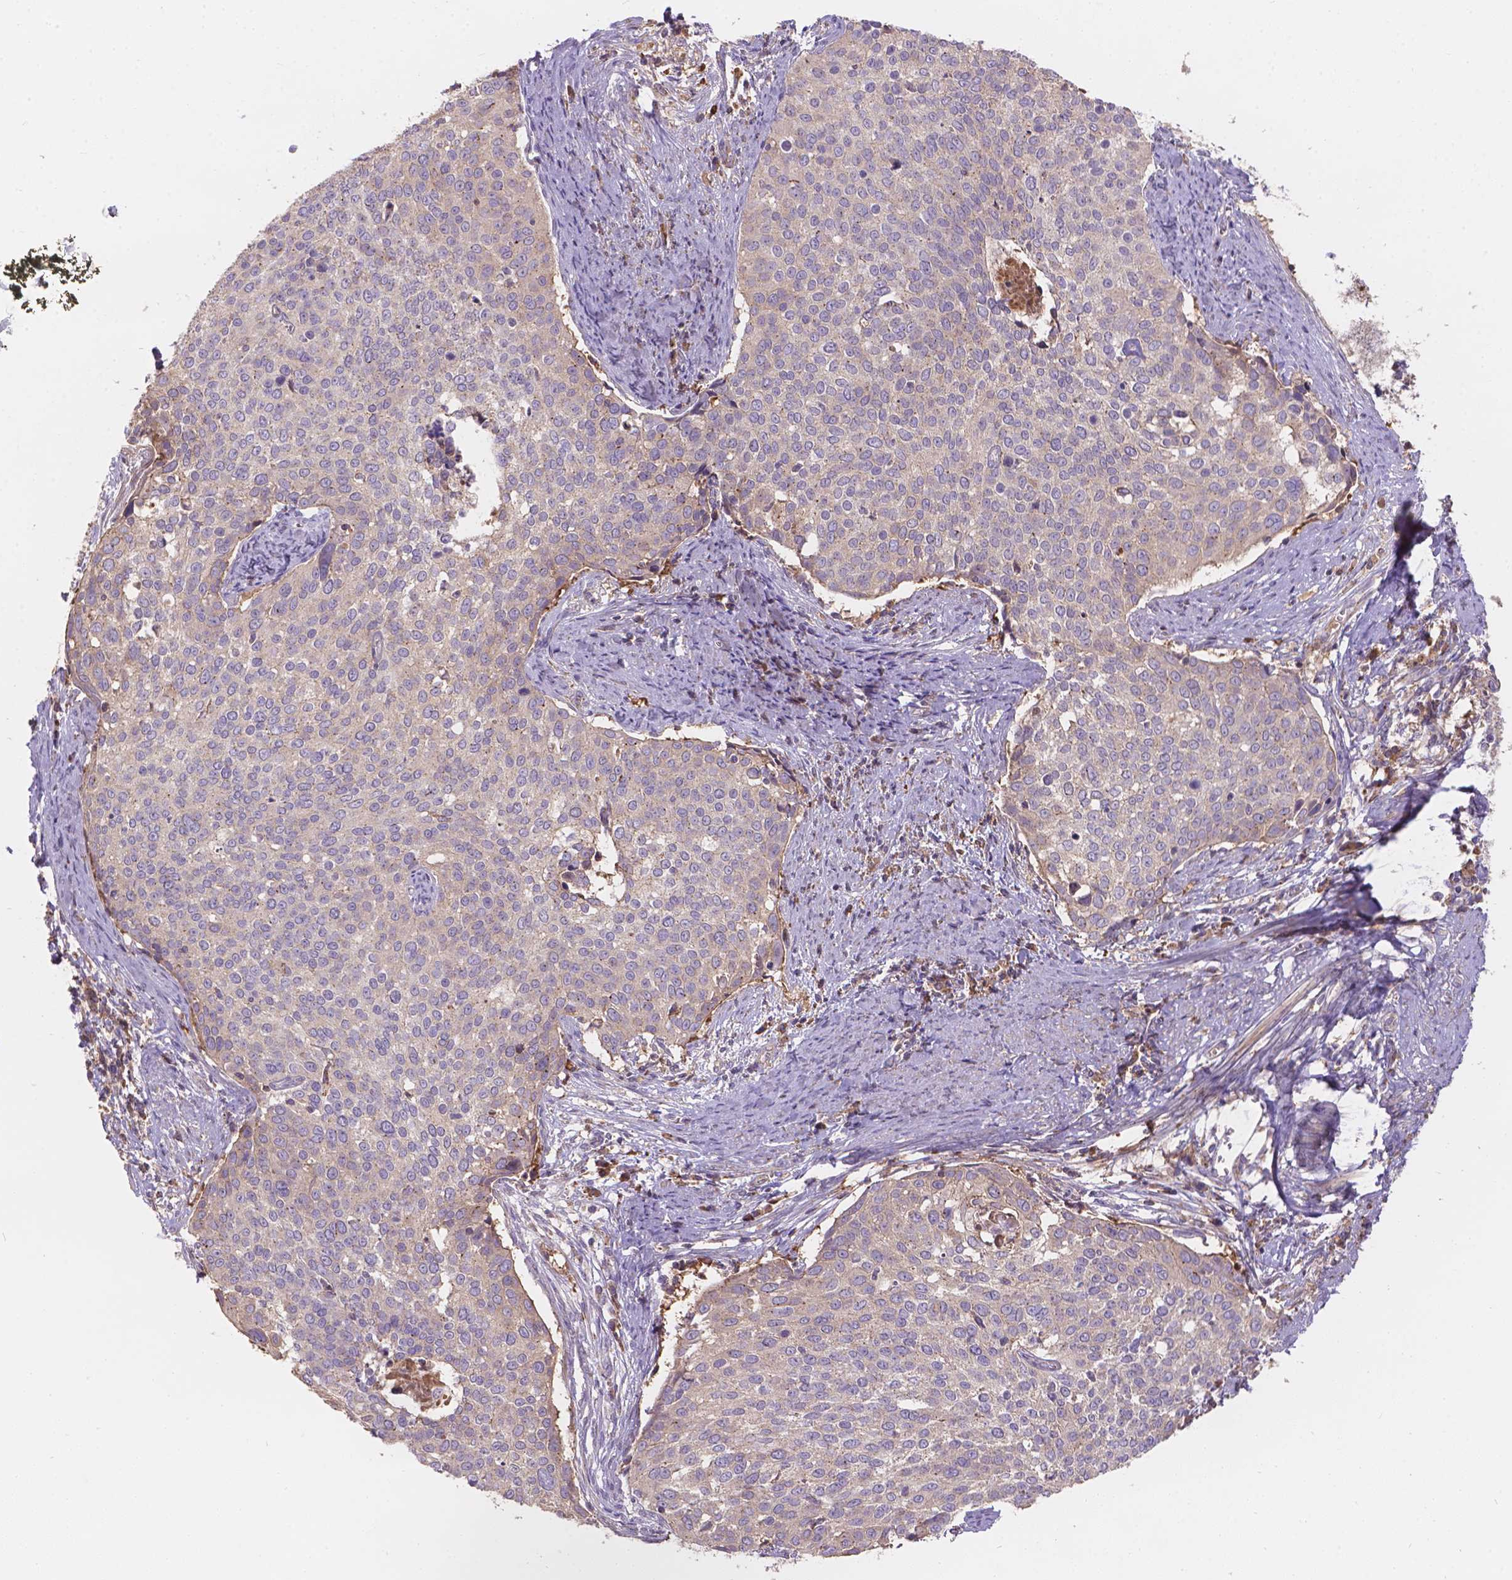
{"staining": {"intensity": "weak", "quantity": ">75%", "location": "cytoplasmic/membranous"}, "tissue": "cervical cancer", "cell_type": "Tumor cells", "image_type": "cancer", "snomed": [{"axis": "morphology", "description": "Squamous cell carcinoma, NOS"}, {"axis": "topography", "description": "Cervix"}], "caption": "Immunohistochemical staining of human cervical cancer displays weak cytoplasmic/membranous protein expression in about >75% of tumor cells.", "gene": "CDK10", "patient": {"sex": "female", "age": 39}}